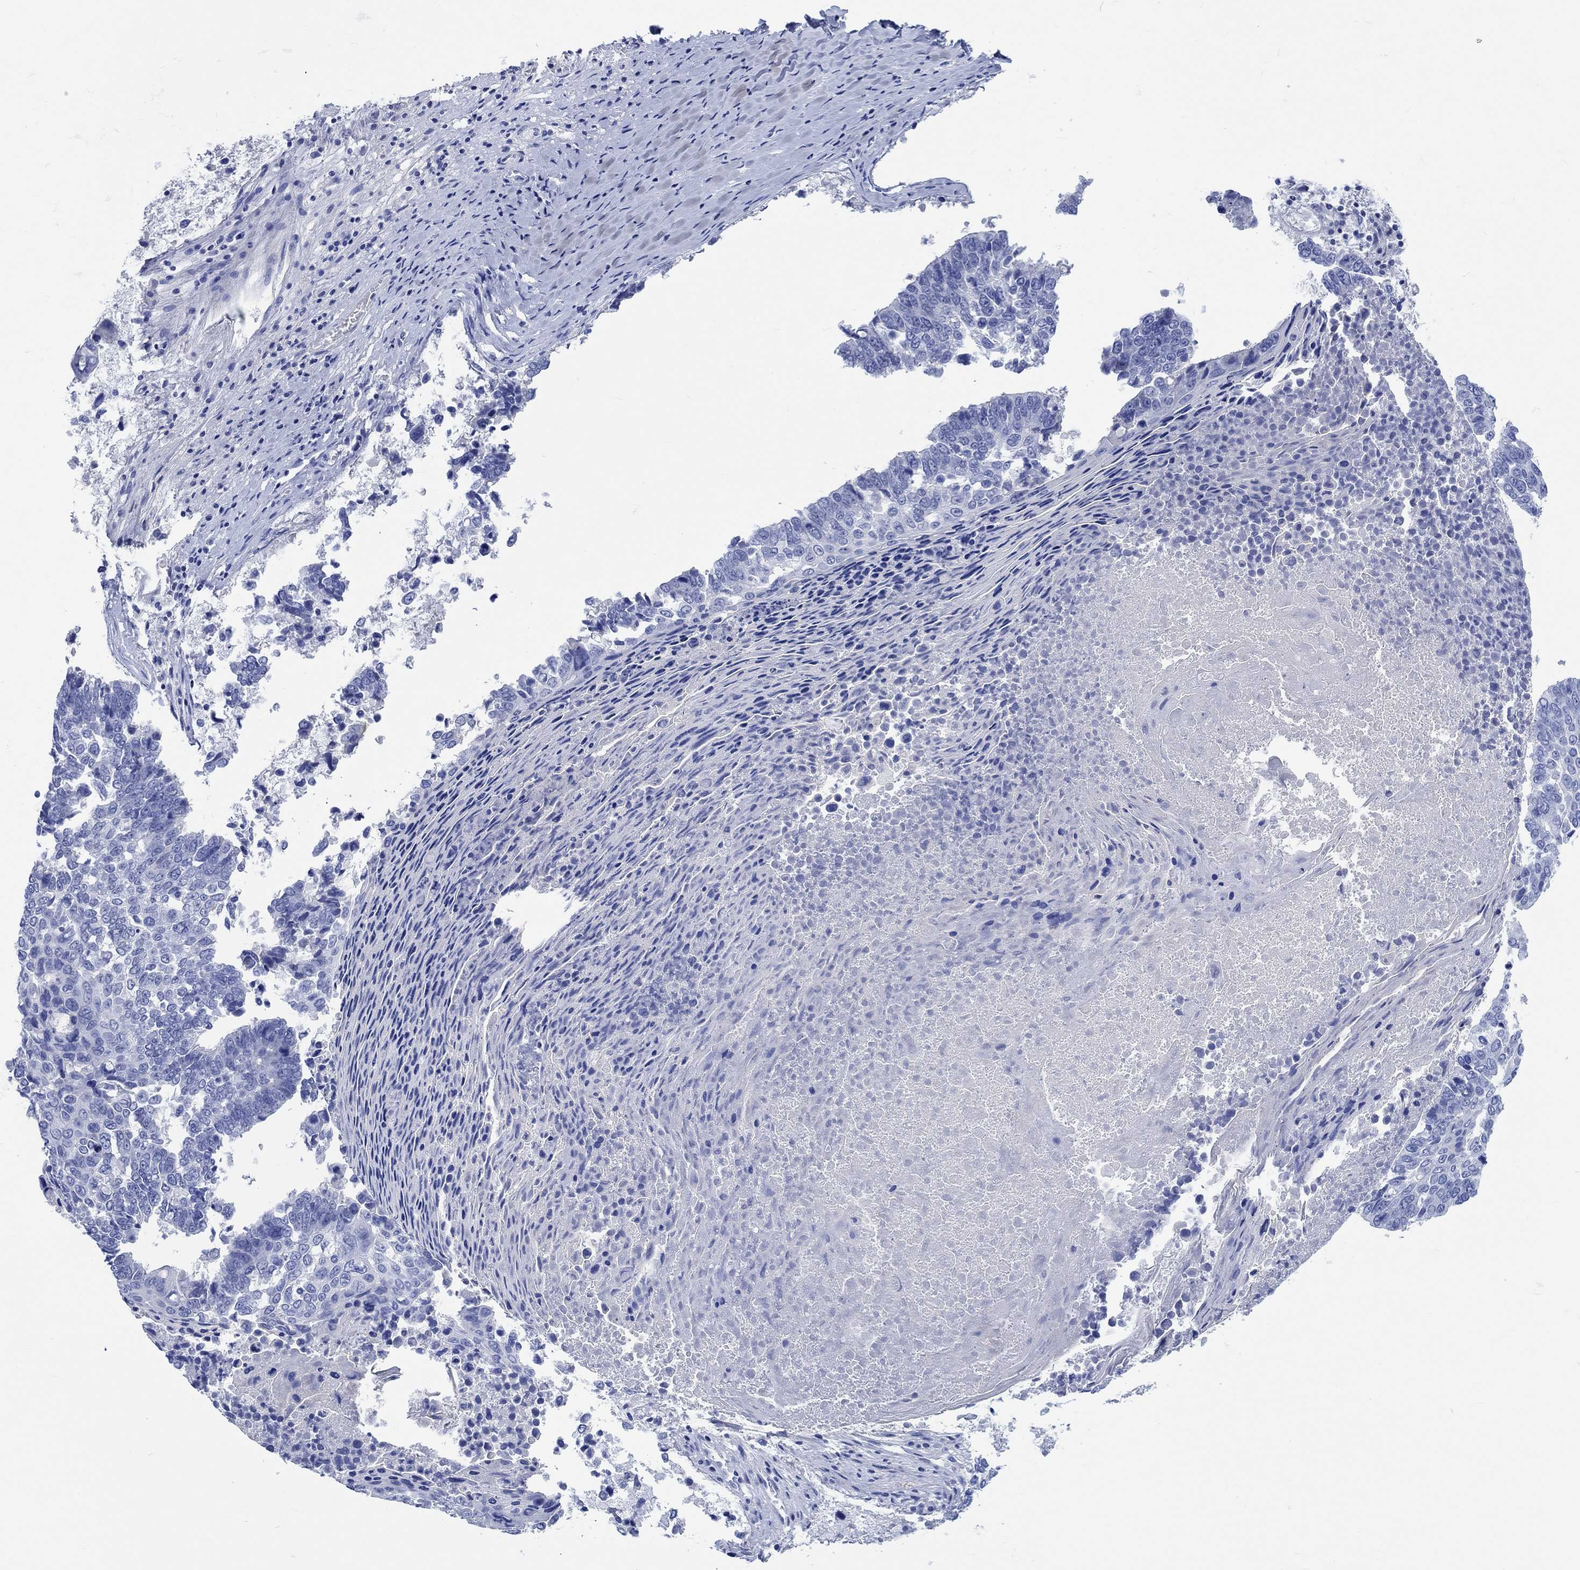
{"staining": {"intensity": "negative", "quantity": "none", "location": "none"}, "tissue": "lung cancer", "cell_type": "Tumor cells", "image_type": "cancer", "snomed": [{"axis": "morphology", "description": "Squamous cell carcinoma, NOS"}, {"axis": "topography", "description": "Lung"}], "caption": "The histopathology image displays no staining of tumor cells in lung cancer.", "gene": "SHISA4", "patient": {"sex": "male", "age": 73}}